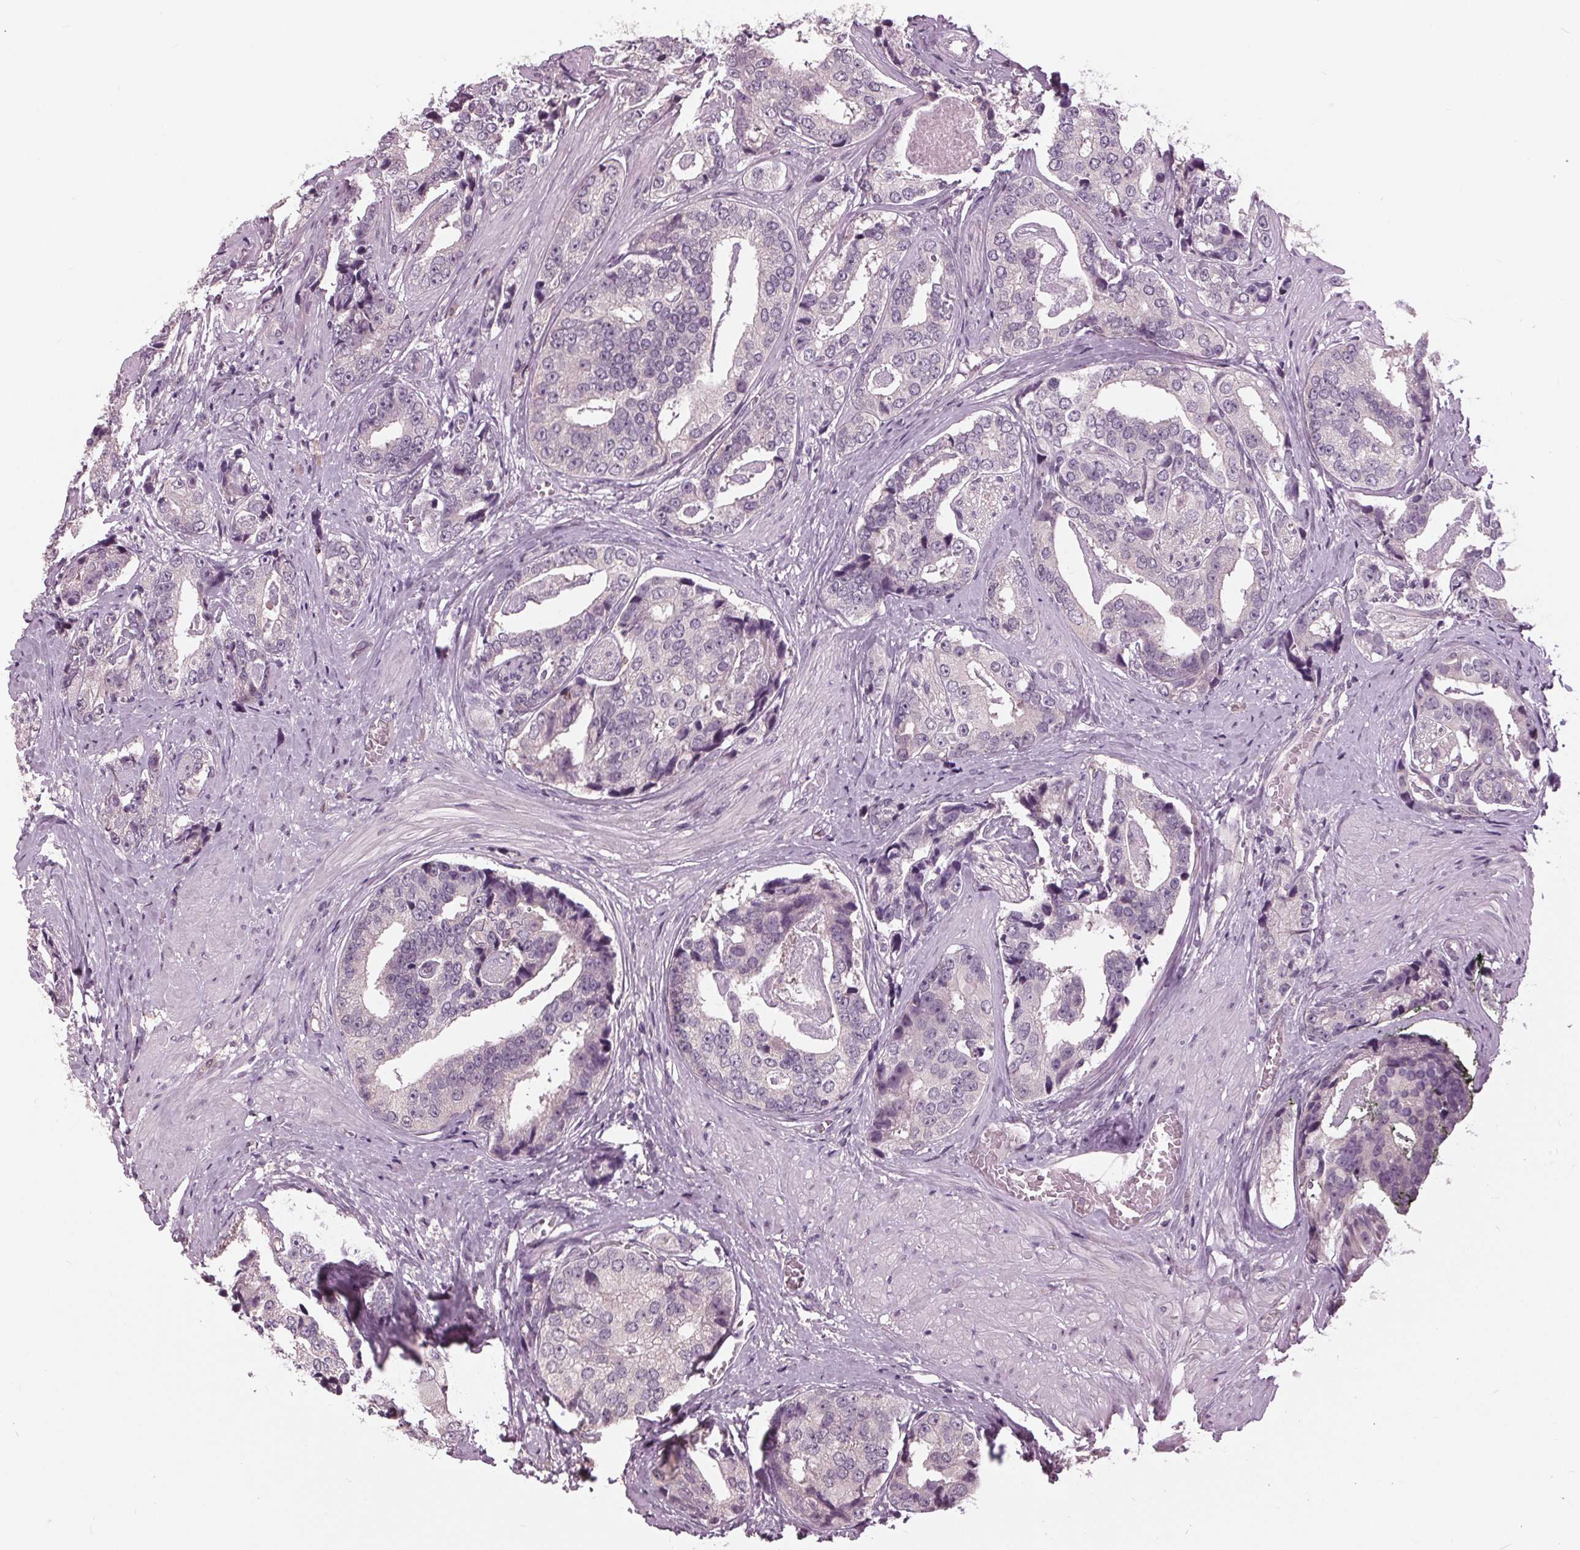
{"staining": {"intensity": "negative", "quantity": "none", "location": "none"}, "tissue": "prostate cancer", "cell_type": "Tumor cells", "image_type": "cancer", "snomed": [{"axis": "morphology", "description": "Adenocarcinoma, High grade"}, {"axis": "topography", "description": "Prostate"}], "caption": "Protein analysis of prostate cancer (adenocarcinoma (high-grade)) exhibits no significant positivity in tumor cells. (Brightfield microscopy of DAB (3,3'-diaminobenzidine) immunohistochemistry (IHC) at high magnification).", "gene": "SIGLEC6", "patient": {"sex": "male", "age": 71}}